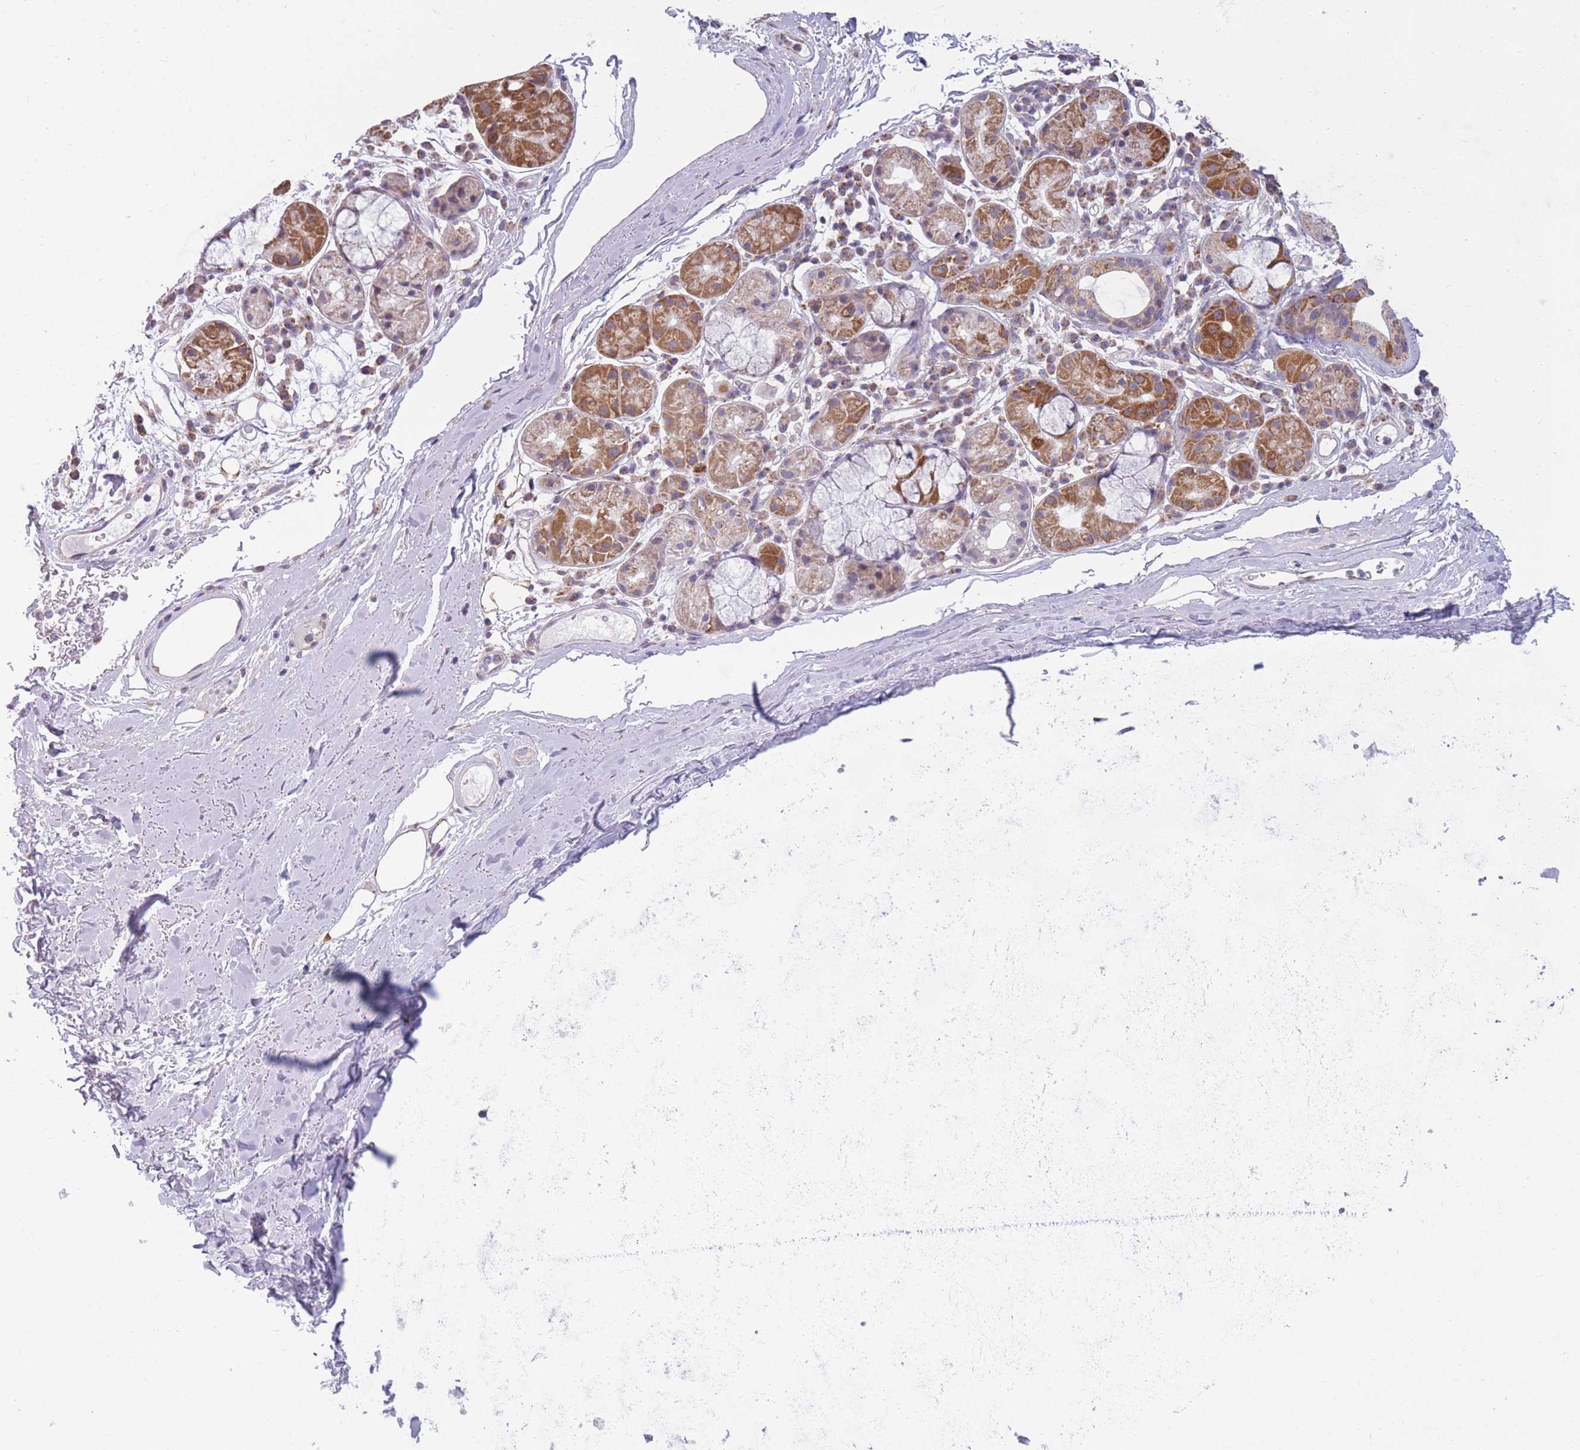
{"staining": {"intensity": "negative", "quantity": "none", "location": "none"}, "tissue": "adipose tissue", "cell_type": "Adipocytes", "image_type": "normal", "snomed": [{"axis": "morphology", "description": "Normal tissue, NOS"}, {"axis": "topography", "description": "Cartilage tissue"}], "caption": "Immunohistochemistry photomicrograph of unremarkable adipose tissue: human adipose tissue stained with DAB displays no significant protein expression in adipocytes.", "gene": "MRPS18C", "patient": {"sex": "male", "age": 80}}